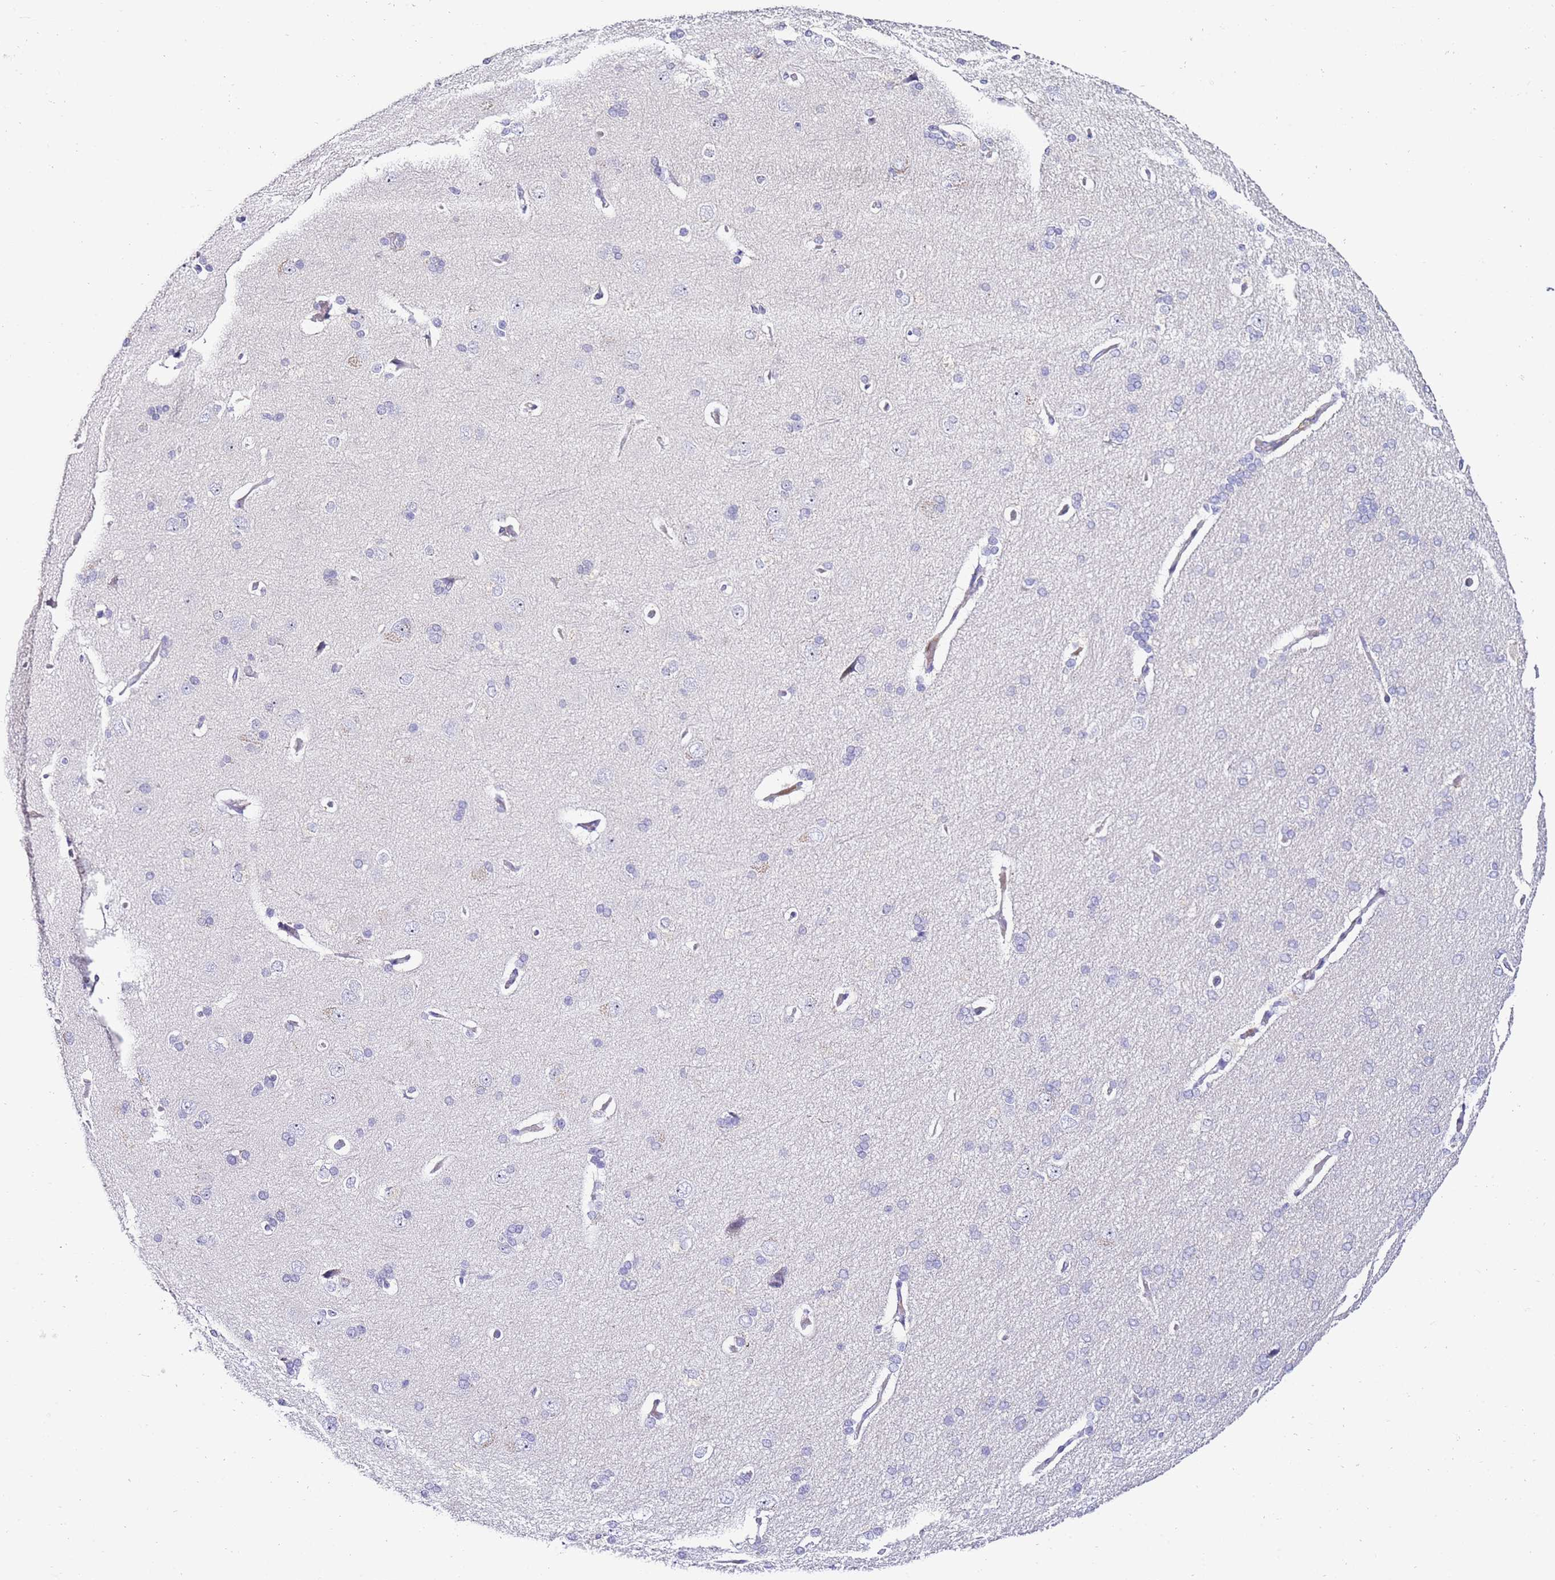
{"staining": {"intensity": "negative", "quantity": "none", "location": "none"}, "tissue": "cerebral cortex", "cell_type": "Endothelial cells", "image_type": "normal", "snomed": [{"axis": "morphology", "description": "Normal tissue, NOS"}, {"axis": "topography", "description": "Cerebral cortex"}], "caption": "High magnification brightfield microscopy of benign cerebral cortex stained with DAB (brown) and counterstained with hematoxylin (blue): endothelial cells show no significant staining. The staining is performed using DAB (3,3'-diaminobenzidine) brown chromogen with nuclei counter-stained in using hematoxylin.", "gene": "HGD", "patient": {"sex": "male", "age": 62}}